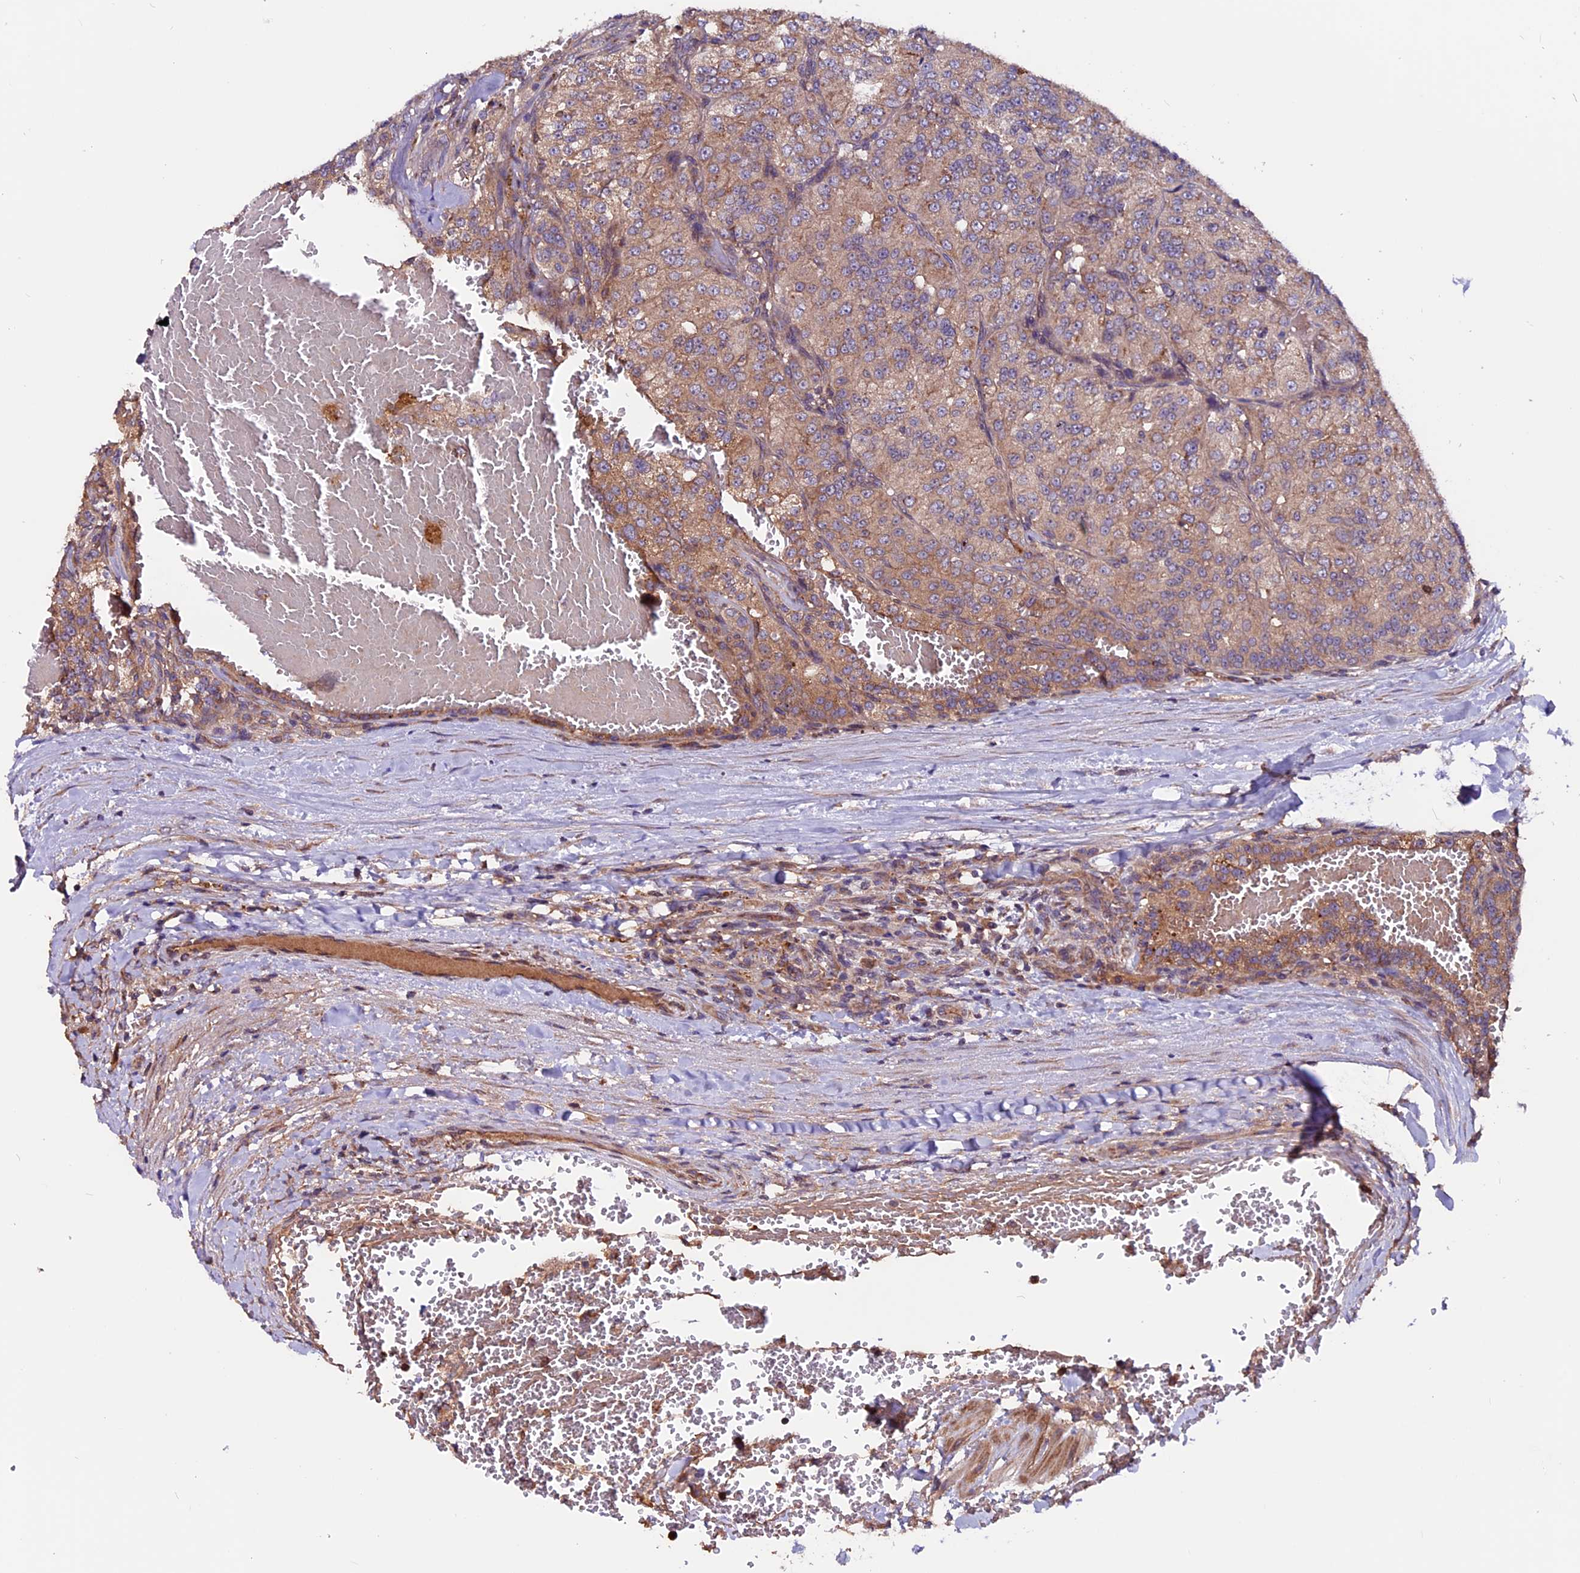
{"staining": {"intensity": "weak", "quantity": "<25%", "location": "cytoplasmic/membranous"}, "tissue": "renal cancer", "cell_type": "Tumor cells", "image_type": "cancer", "snomed": [{"axis": "morphology", "description": "Adenocarcinoma, NOS"}, {"axis": "topography", "description": "Kidney"}], "caption": "DAB (3,3'-diaminobenzidine) immunohistochemical staining of adenocarcinoma (renal) exhibits no significant staining in tumor cells.", "gene": "ZNF598", "patient": {"sex": "female", "age": 63}}